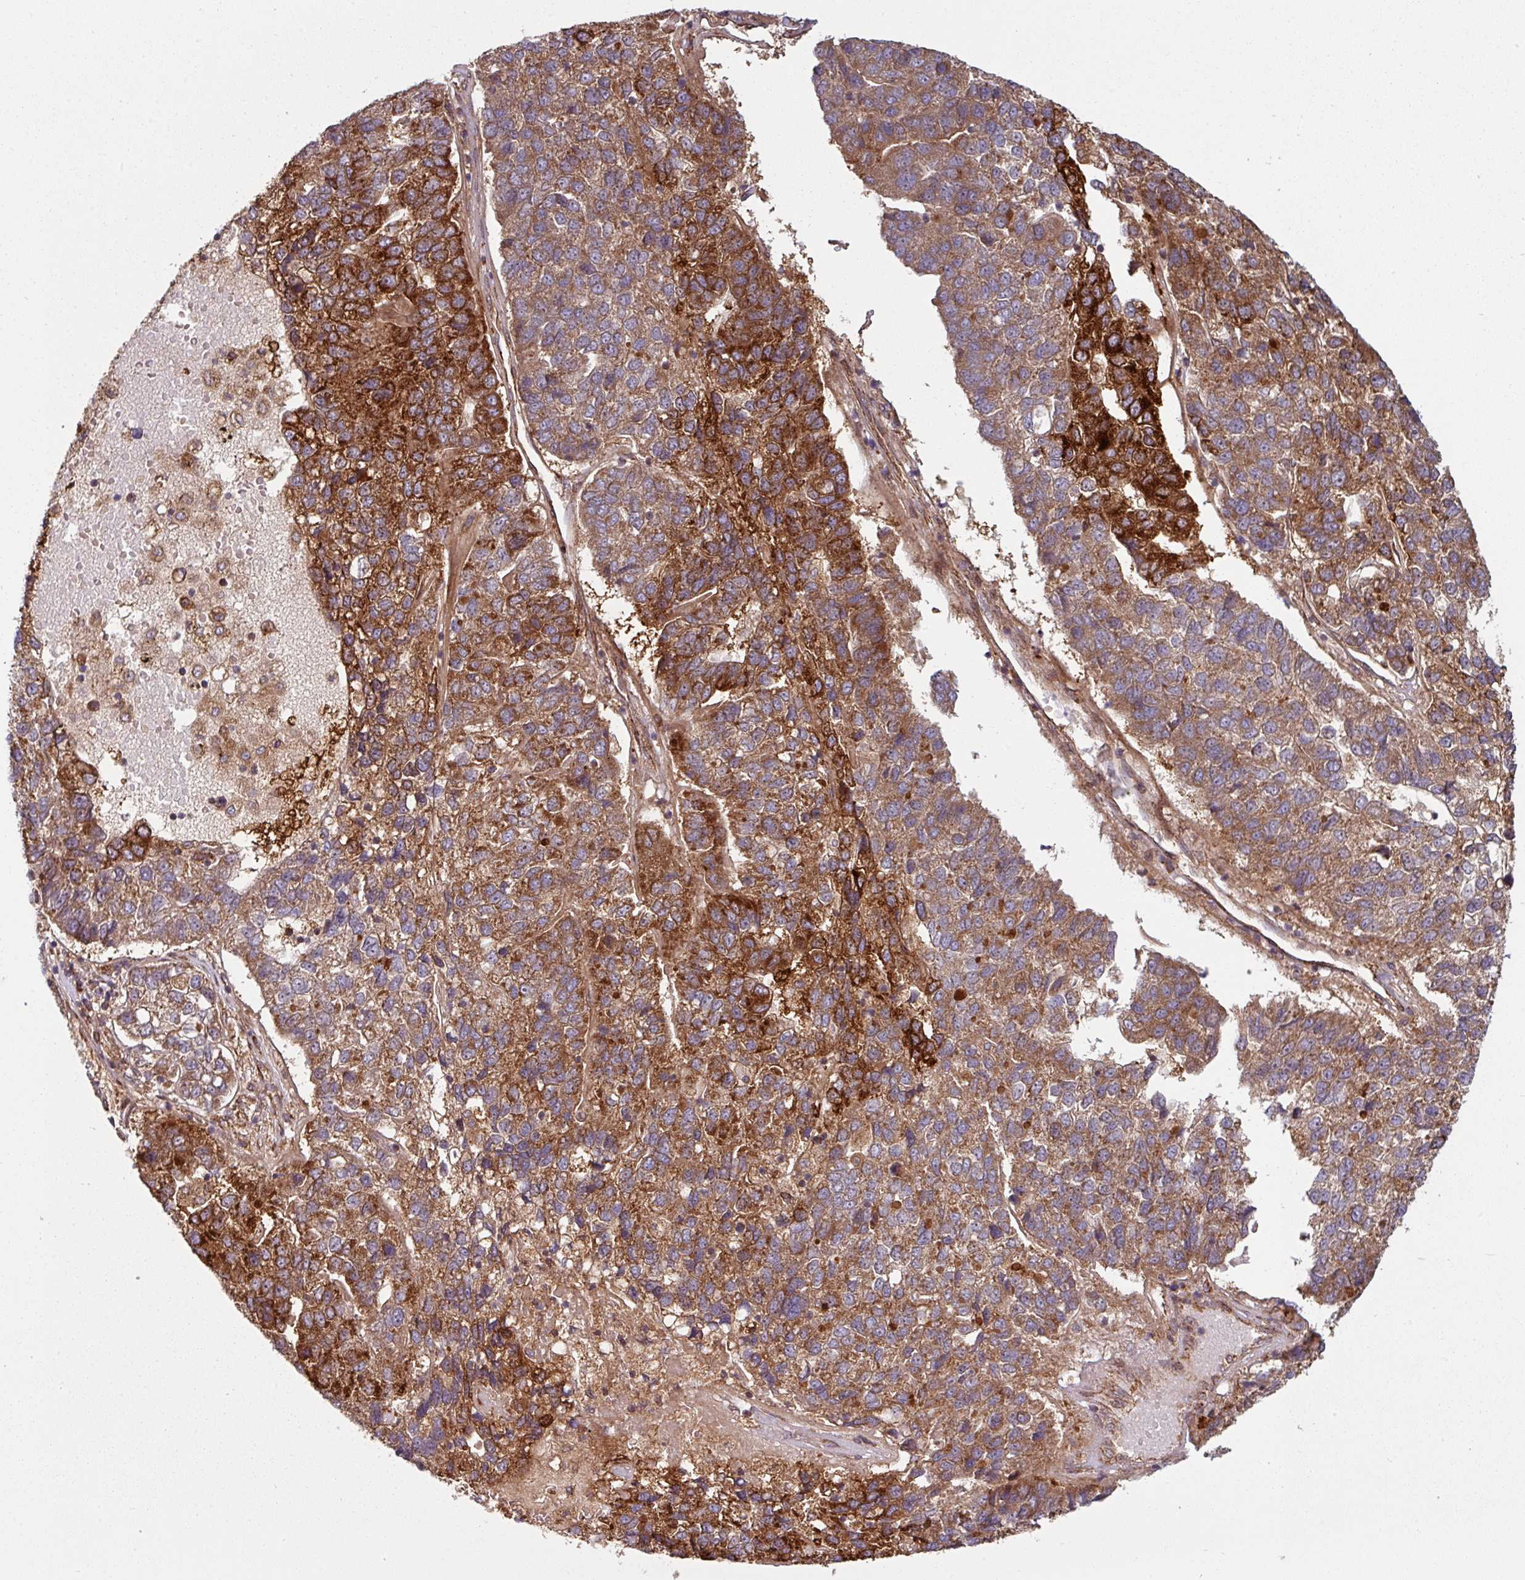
{"staining": {"intensity": "strong", "quantity": ">75%", "location": "cytoplasmic/membranous"}, "tissue": "pancreatic cancer", "cell_type": "Tumor cells", "image_type": "cancer", "snomed": [{"axis": "morphology", "description": "Adenocarcinoma, NOS"}, {"axis": "topography", "description": "Pancreas"}], "caption": "Immunohistochemistry of pancreatic cancer shows high levels of strong cytoplasmic/membranous positivity in approximately >75% of tumor cells. The protein is stained brown, and the nuclei are stained in blue (DAB IHC with brightfield microscopy, high magnification).", "gene": "RAB5A", "patient": {"sex": "female", "age": 61}}